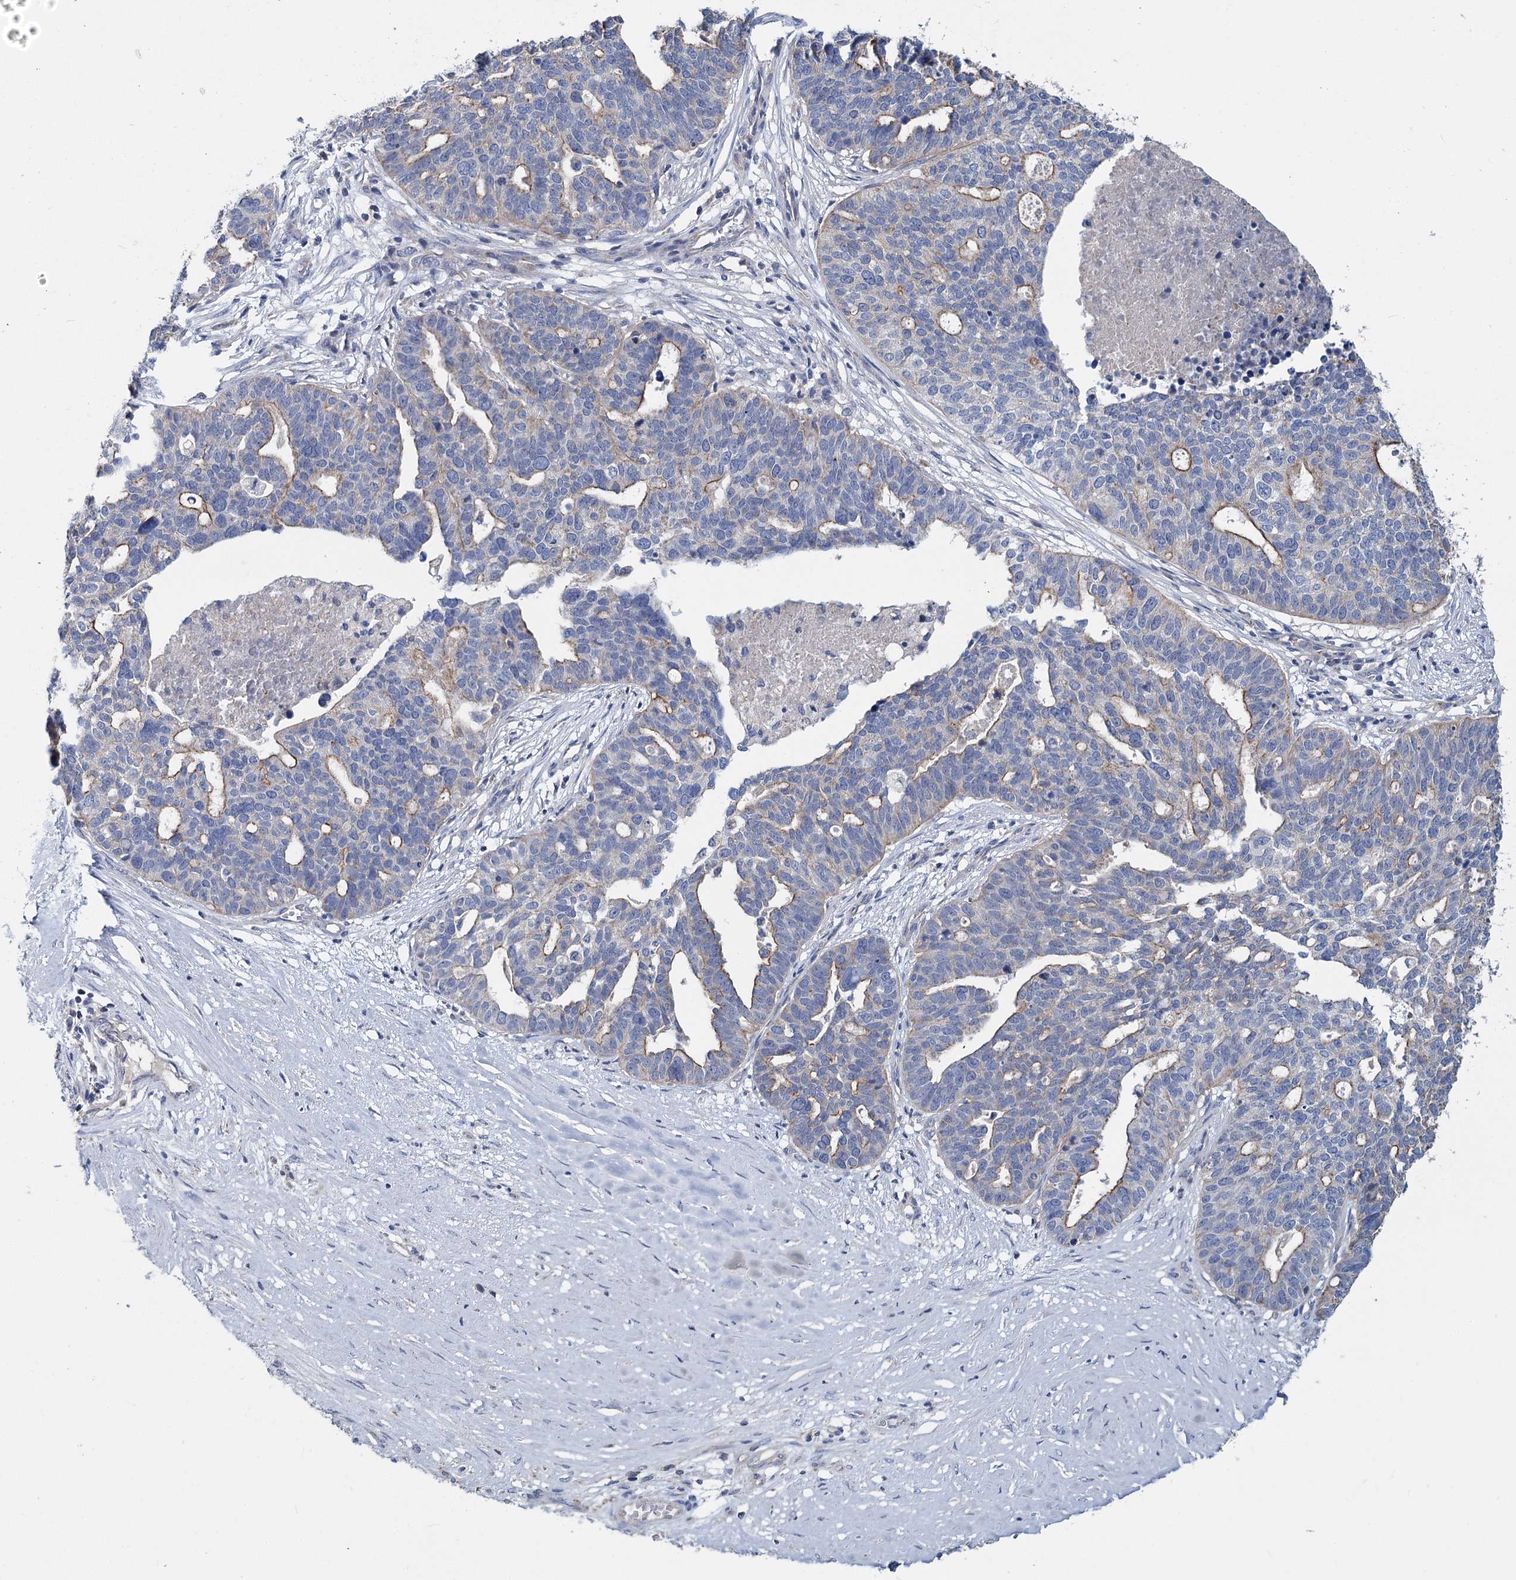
{"staining": {"intensity": "weak", "quantity": "25%-75%", "location": "cytoplasmic/membranous"}, "tissue": "ovarian cancer", "cell_type": "Tumor cells", "image_type": "cancer", "snomed": [{"axis": "morphology", "description": "Cystadenocarcinoma, serous, NOS"}, {"axis": "topography", "description": "Ovary"}], "caption": "Ovarian cancer stained with a brown dye demonstrates weak cytoplasmic/membranous positive staining in approximately 25%-75% of tumor cells.", "gene": "ANKRD16", "patient": {"sex": "female", "age": 59}}